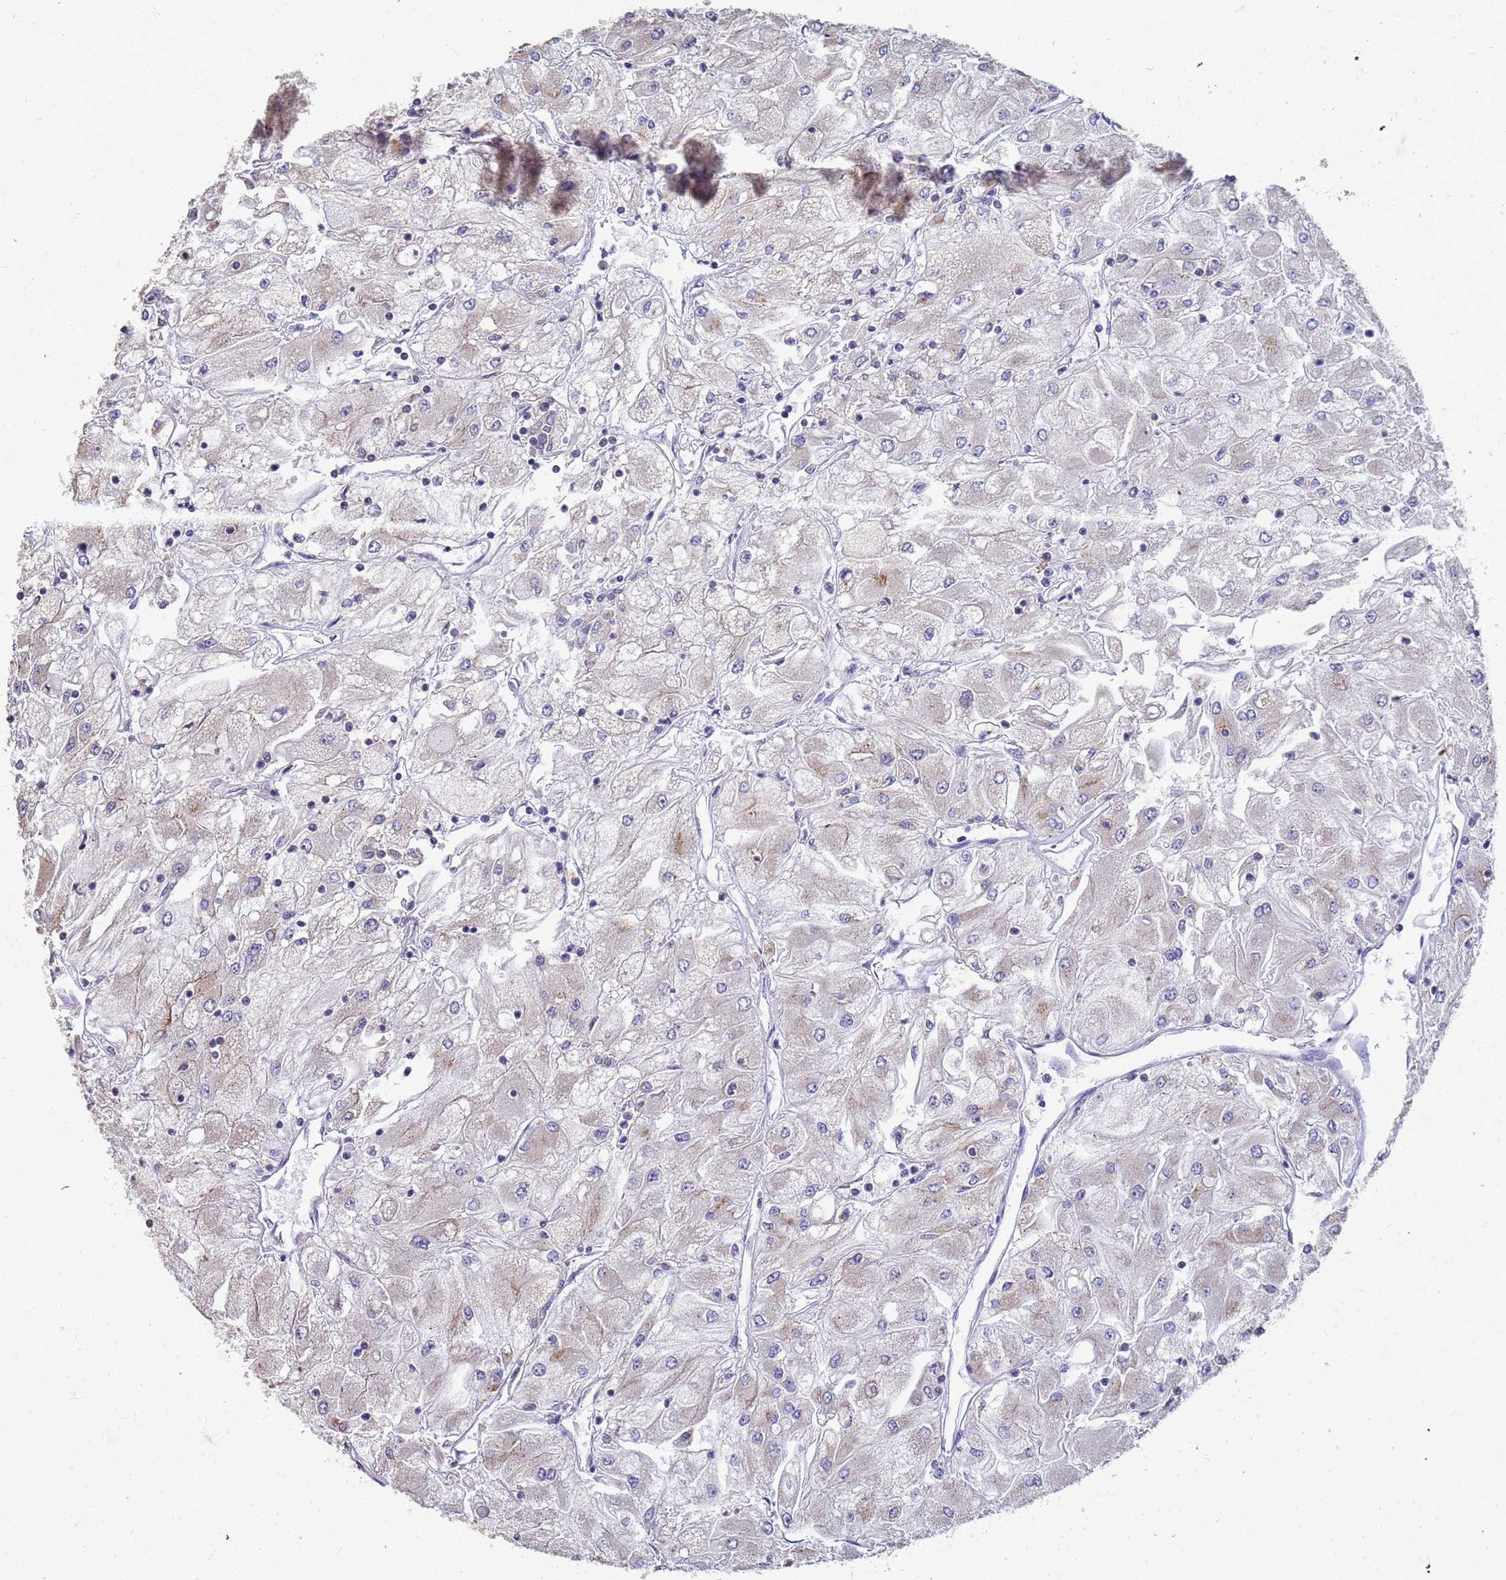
{"staining": {"intensity": "negative", "quantity": "none", "location": "none"}, "tissue": "renal cancer", "cell_type": "Tumor cells", "image_type": "cancer", "snomed": [{"axis": "morphology", "description": "Adenocarcinoma, NOS"}, {"axis": "topography", "description": "Kidney"}], "caption": "A histopathology image of human renal adenocarcinoma is negative for staining in tumor cells.", "gene": "SLC25A15", "patient": {"sex": "male", "age": 80}}